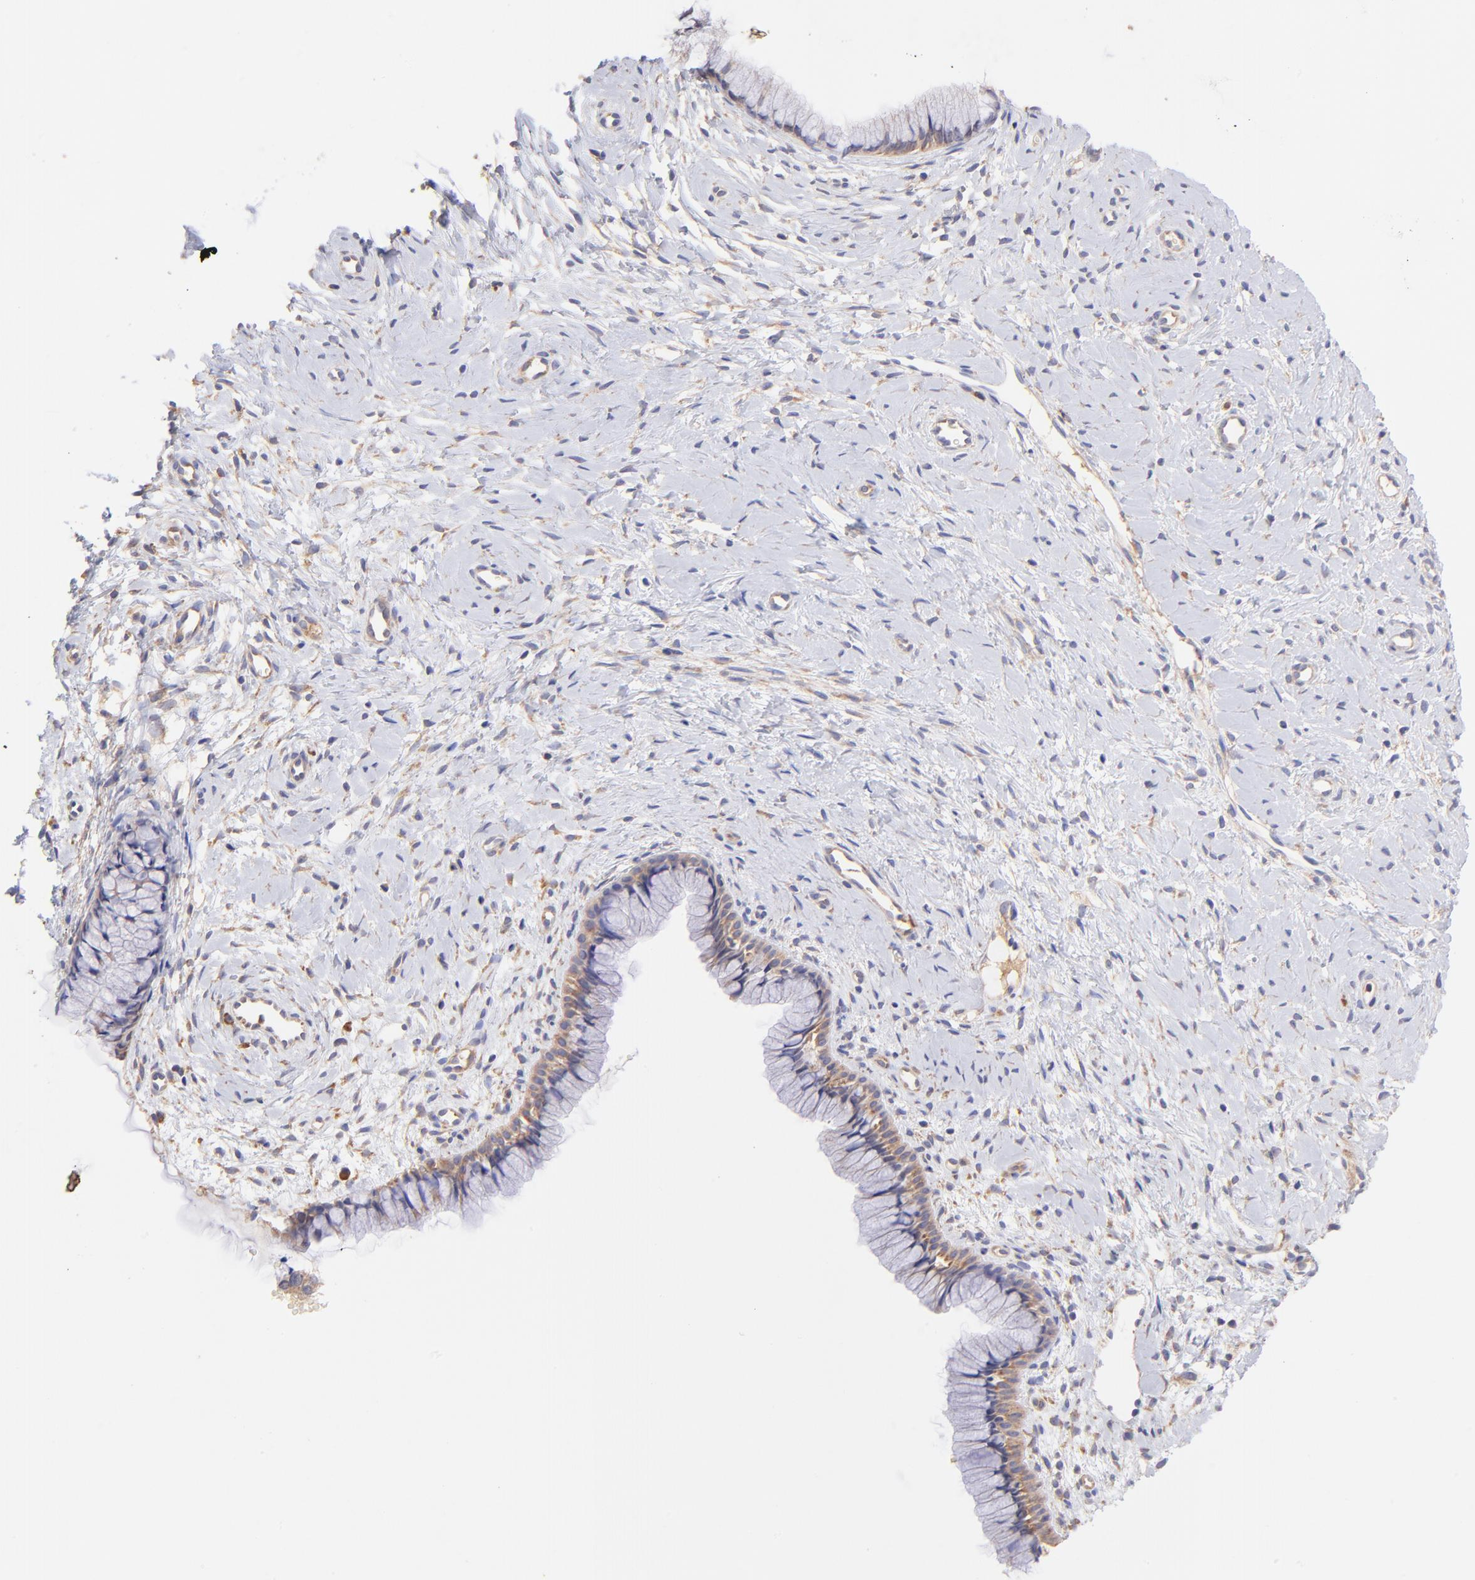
{"staining": {"intensity": "moderate", "quantity": ">75%", "location": "cytoplasmic/membranous"}, "tissue": "cervix", "cell_type": "Glandular cells", "image_type": "normal", "snomed": [{"axis": "morphology", "description": "Normal tissue, NOS"}, {"axis": "topography", "description": "Cervix"}], "caption": "Unremarkable cervix displays moderate cytoplasmic/membranous positivity in approximately >75% of glandular cells (Stains: DAB in brown, nuclei in blue, Microscopy: brightfield microscopy at high magnification)..", "gene": "RPL11", "patient": {"sex": "female", "age": 46}}